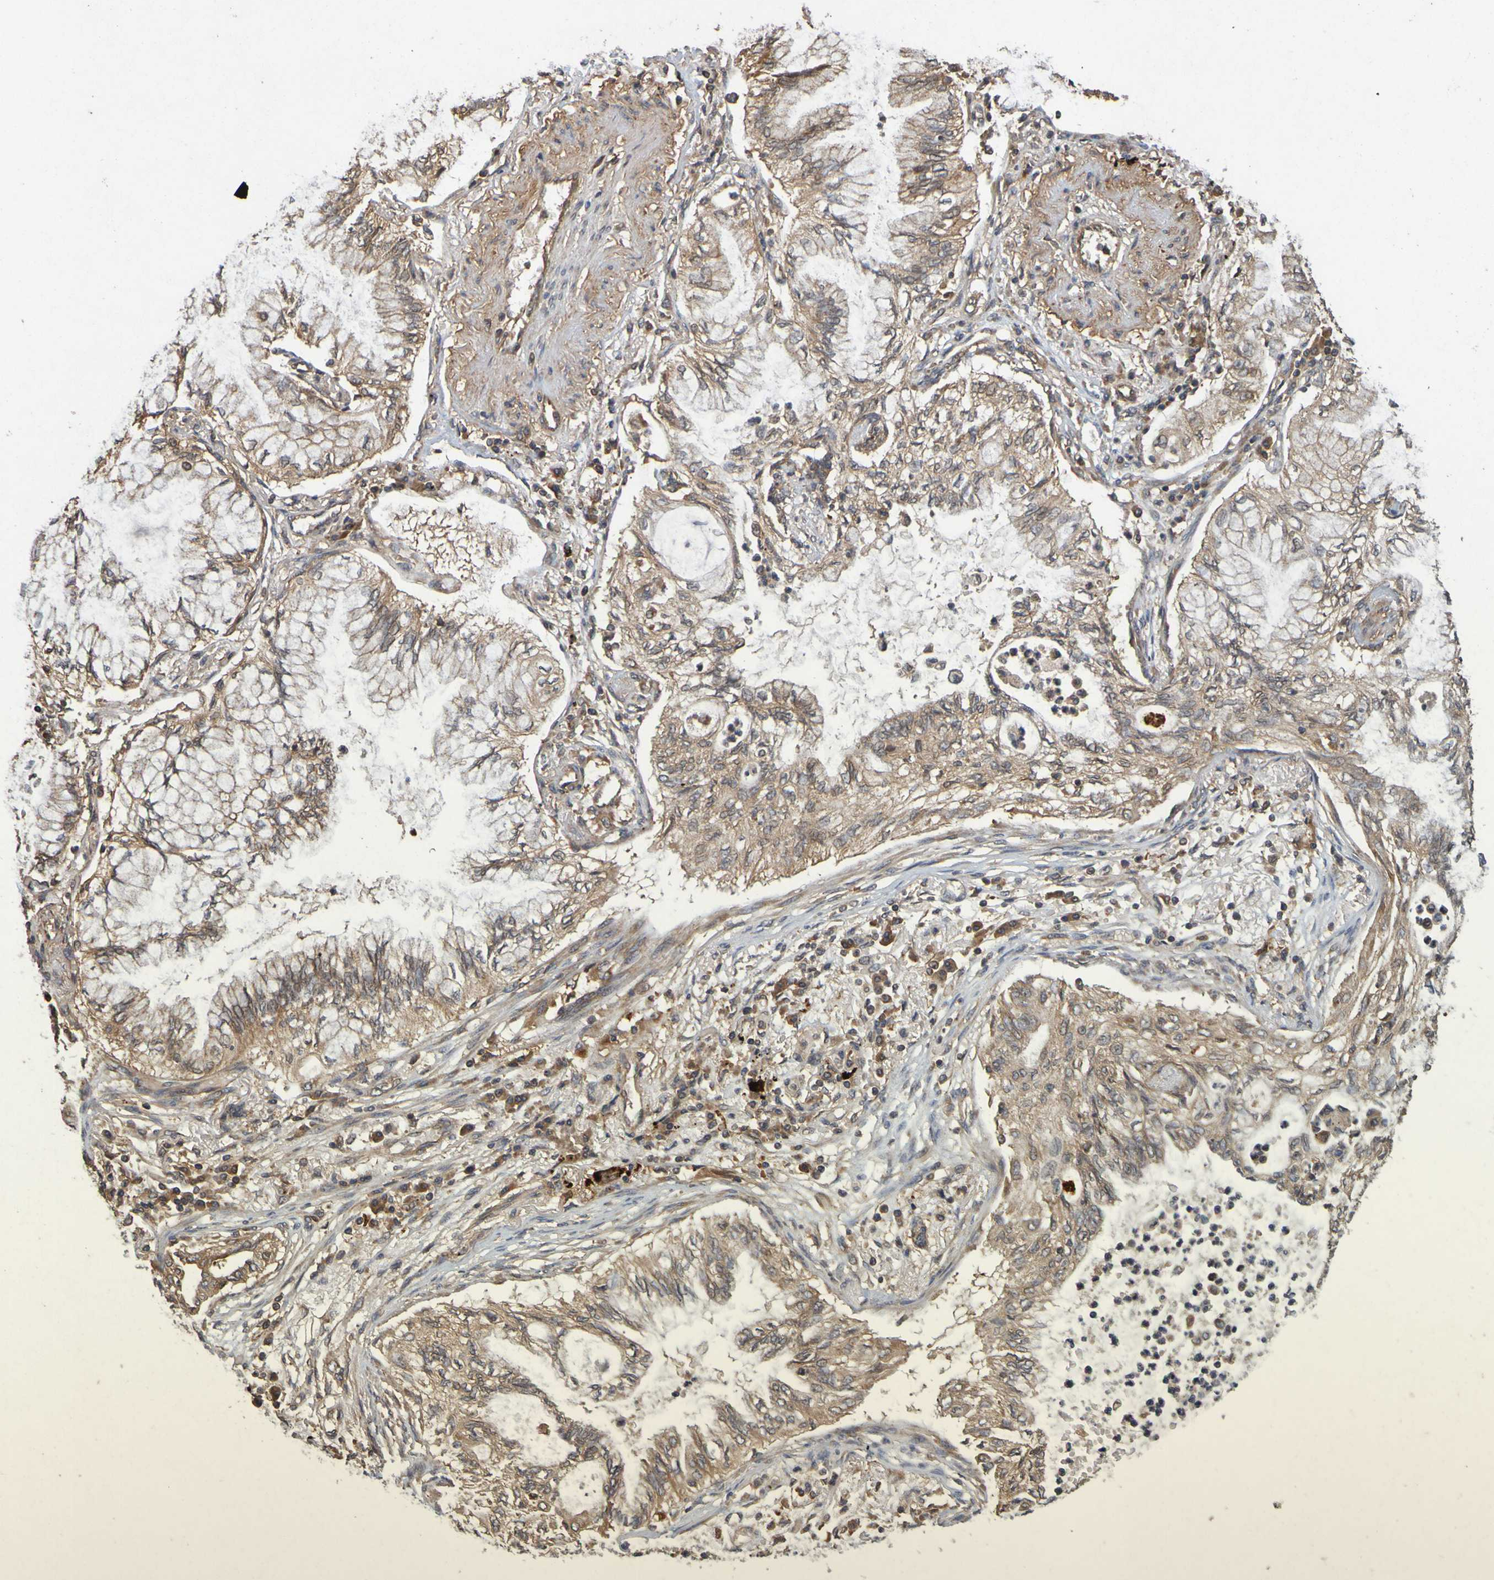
{"staining": {"intensity": "moderate", "quantity": ">75%", "location": "cytoplasmic/membranous"}, "tissue": "lung cancer", "cell_type": "Tumor cells", "image_type": "cancer", "snomed": [{"axis": "morphology", "description": "Normal tissue, NOS"}, {"axis": "morphology", "description": "Adenocarcinoma, NOS"}, {"axis": "topography", "description": "Bronchus"}, {"axis": "topography", "description": "Lung"}], "caption": "A micrograph showing moderate cytoplasmic/membranous positivity in about >75% of tumor cells in lung adenocarcinoma, as visualized by brown immunohistochemical staining.", "gene": "OCRL", "patient": {"sex": "female", "age": 70}}